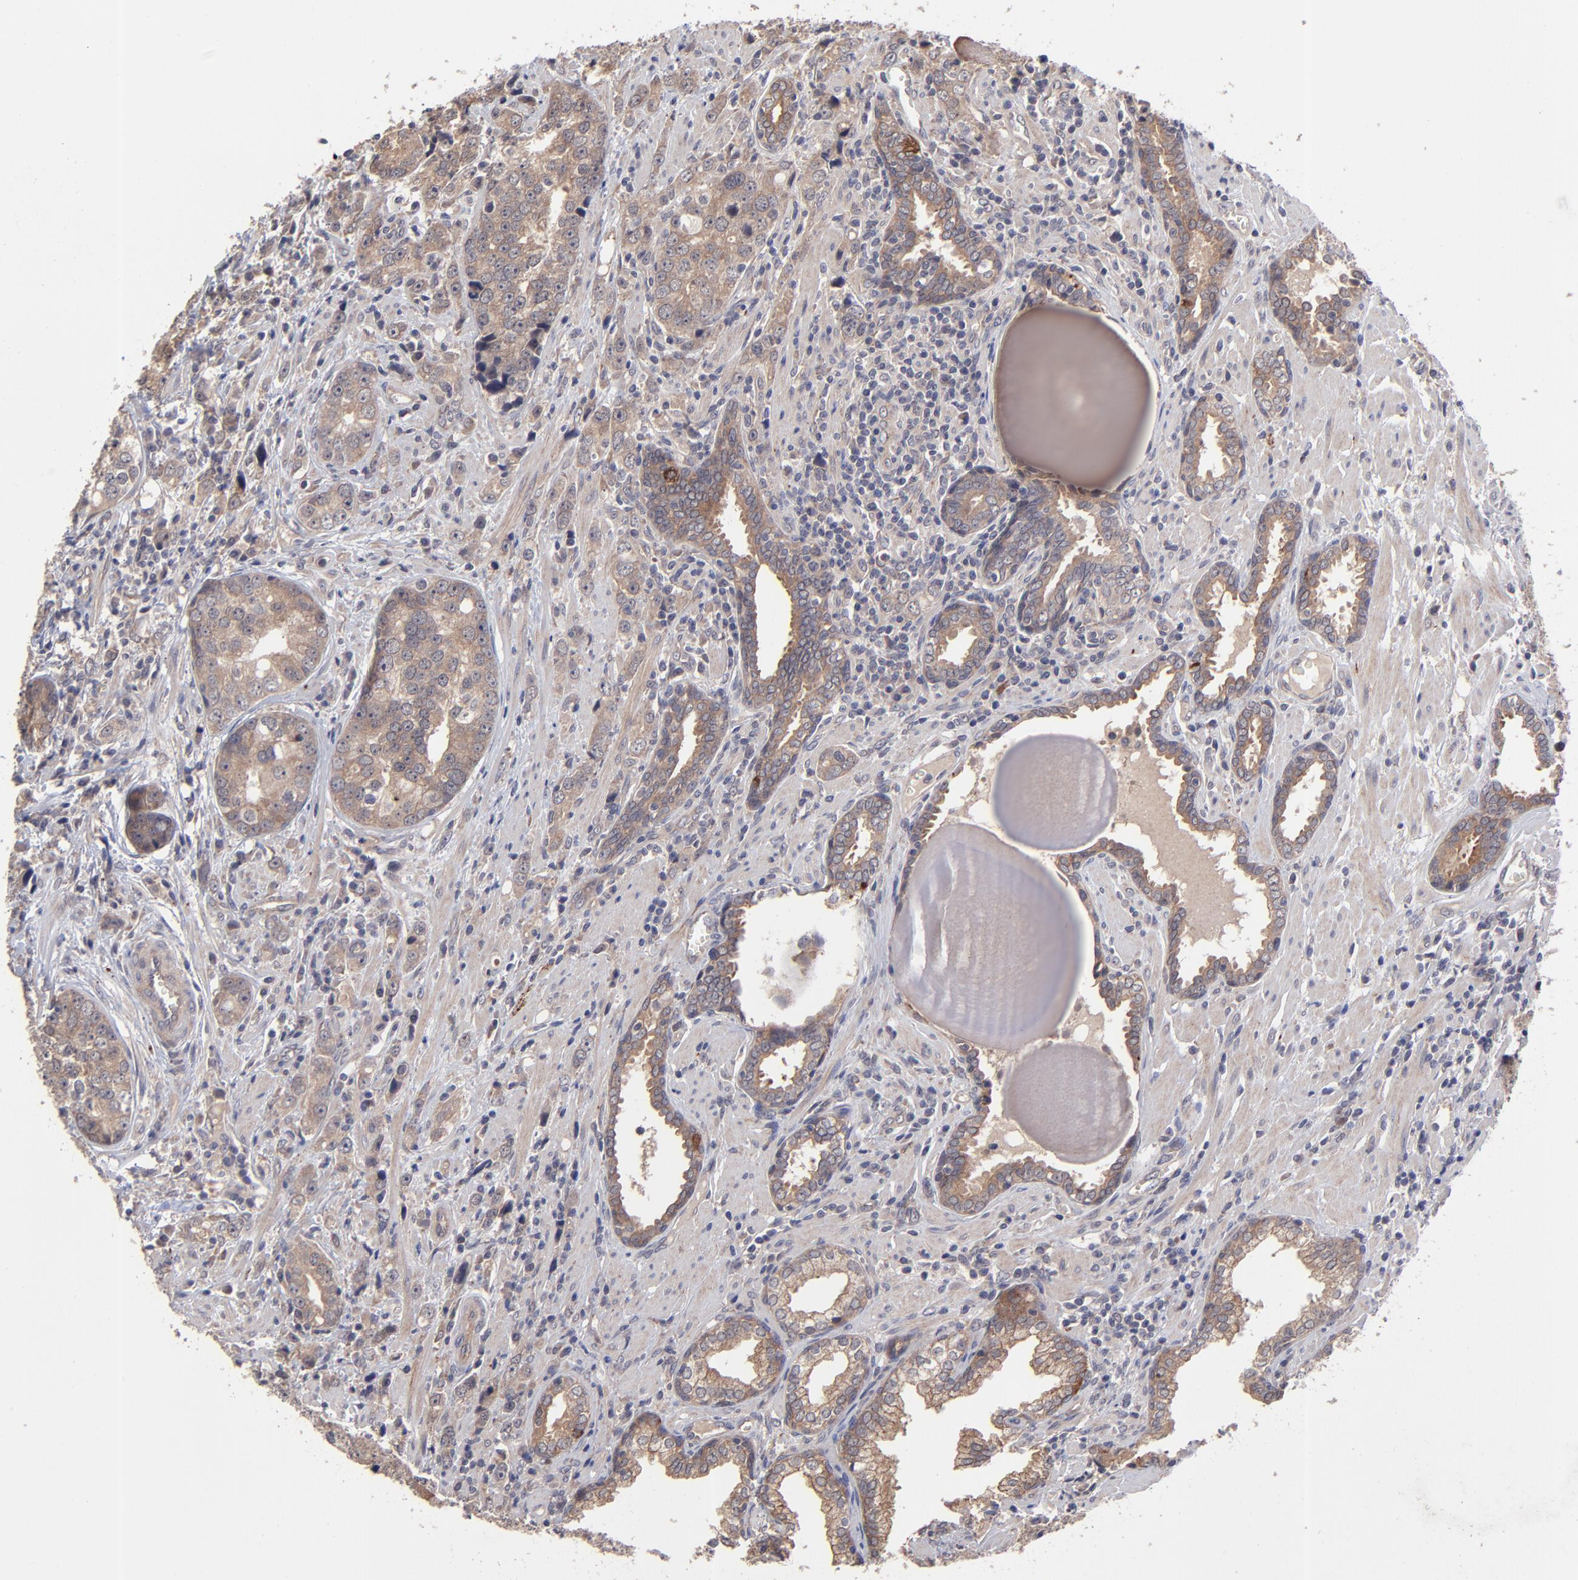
{"staining": {"intensity": "weak", "quantity": "25%-75%", "location": "cytoplasmic/membranous"}, "tissue": "prostate cancer", "cell_type": "Tumor cells", "image_type": "cancer", "snomed": [{"axis": "morphology", "description": "Adenocarcinoma, High grade"}, {"axis": "topography", "description": "Prostate"}], "caption": "Immunohistochemical staining of adenocarcinoma (high-grade) (prostate) displays low levels of weak cytoplasmic/membranous protein staining in approximately 25%-75% of tumor cells. Nuclei are stained in blue.", "gene": "ZNF780B", "patient": {"sex": "male", "age": 71}}